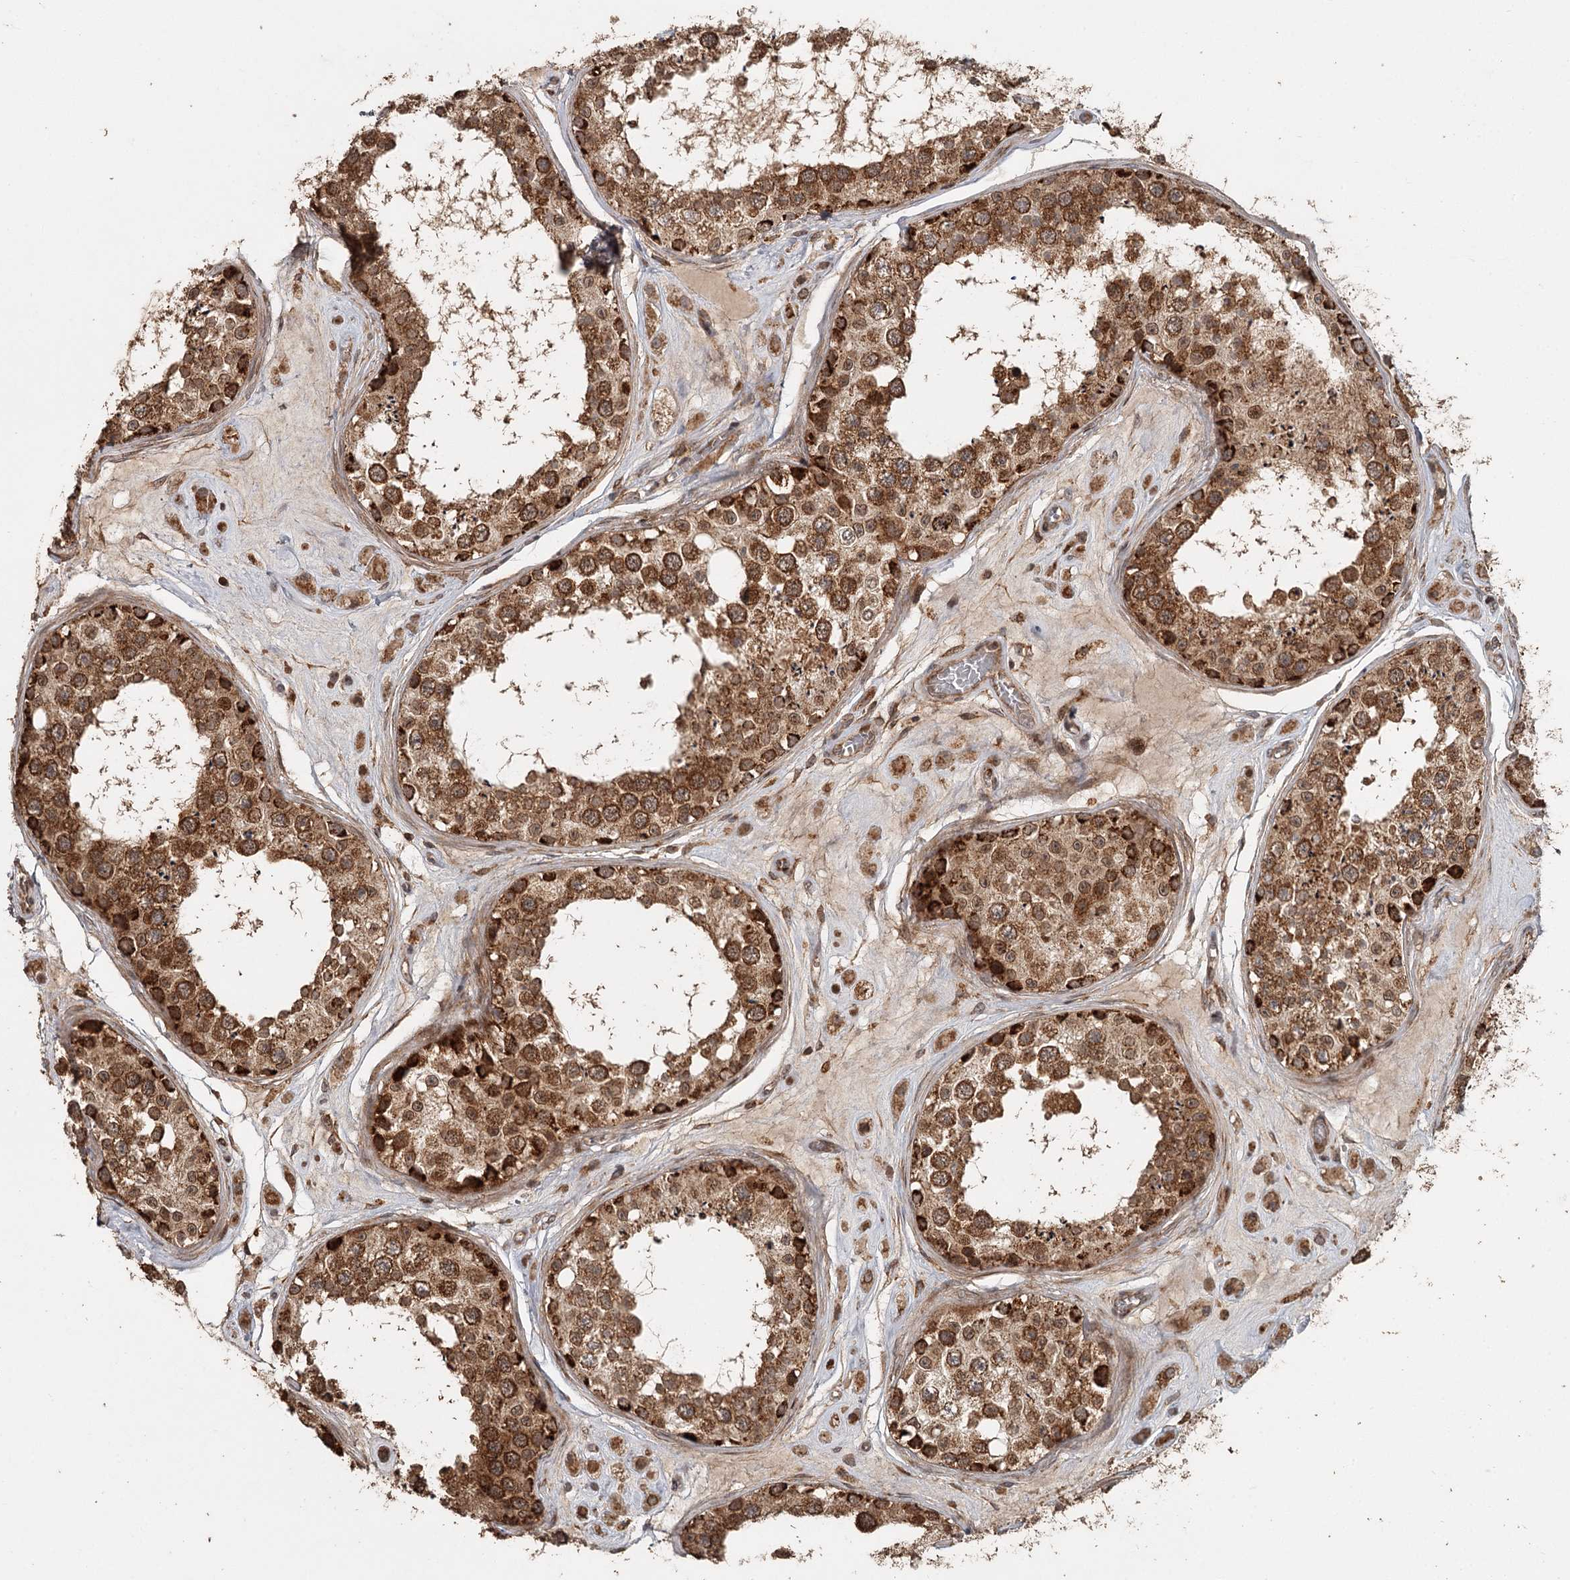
{"staining": {"intensity": "strong", "quantity": ">75%", "location": "cytoplasmic/membranous"}, "tissue": "testis", "cell_type": "Cells in seminiferous ducts", "image_type": "normal", "snomed": [{"axis": "morphology", "description": "Normal tissue, NOS"}, {"axis": "topography", "description": "Testis"}], "caption": "Testis stained with a brown dye reveals strong cytoplasmic/membranous positive positivity in about >75% of cells in seminiferous ducts.", "gene": "FAXC", "patient": {"sex": "male", "age": 25}}